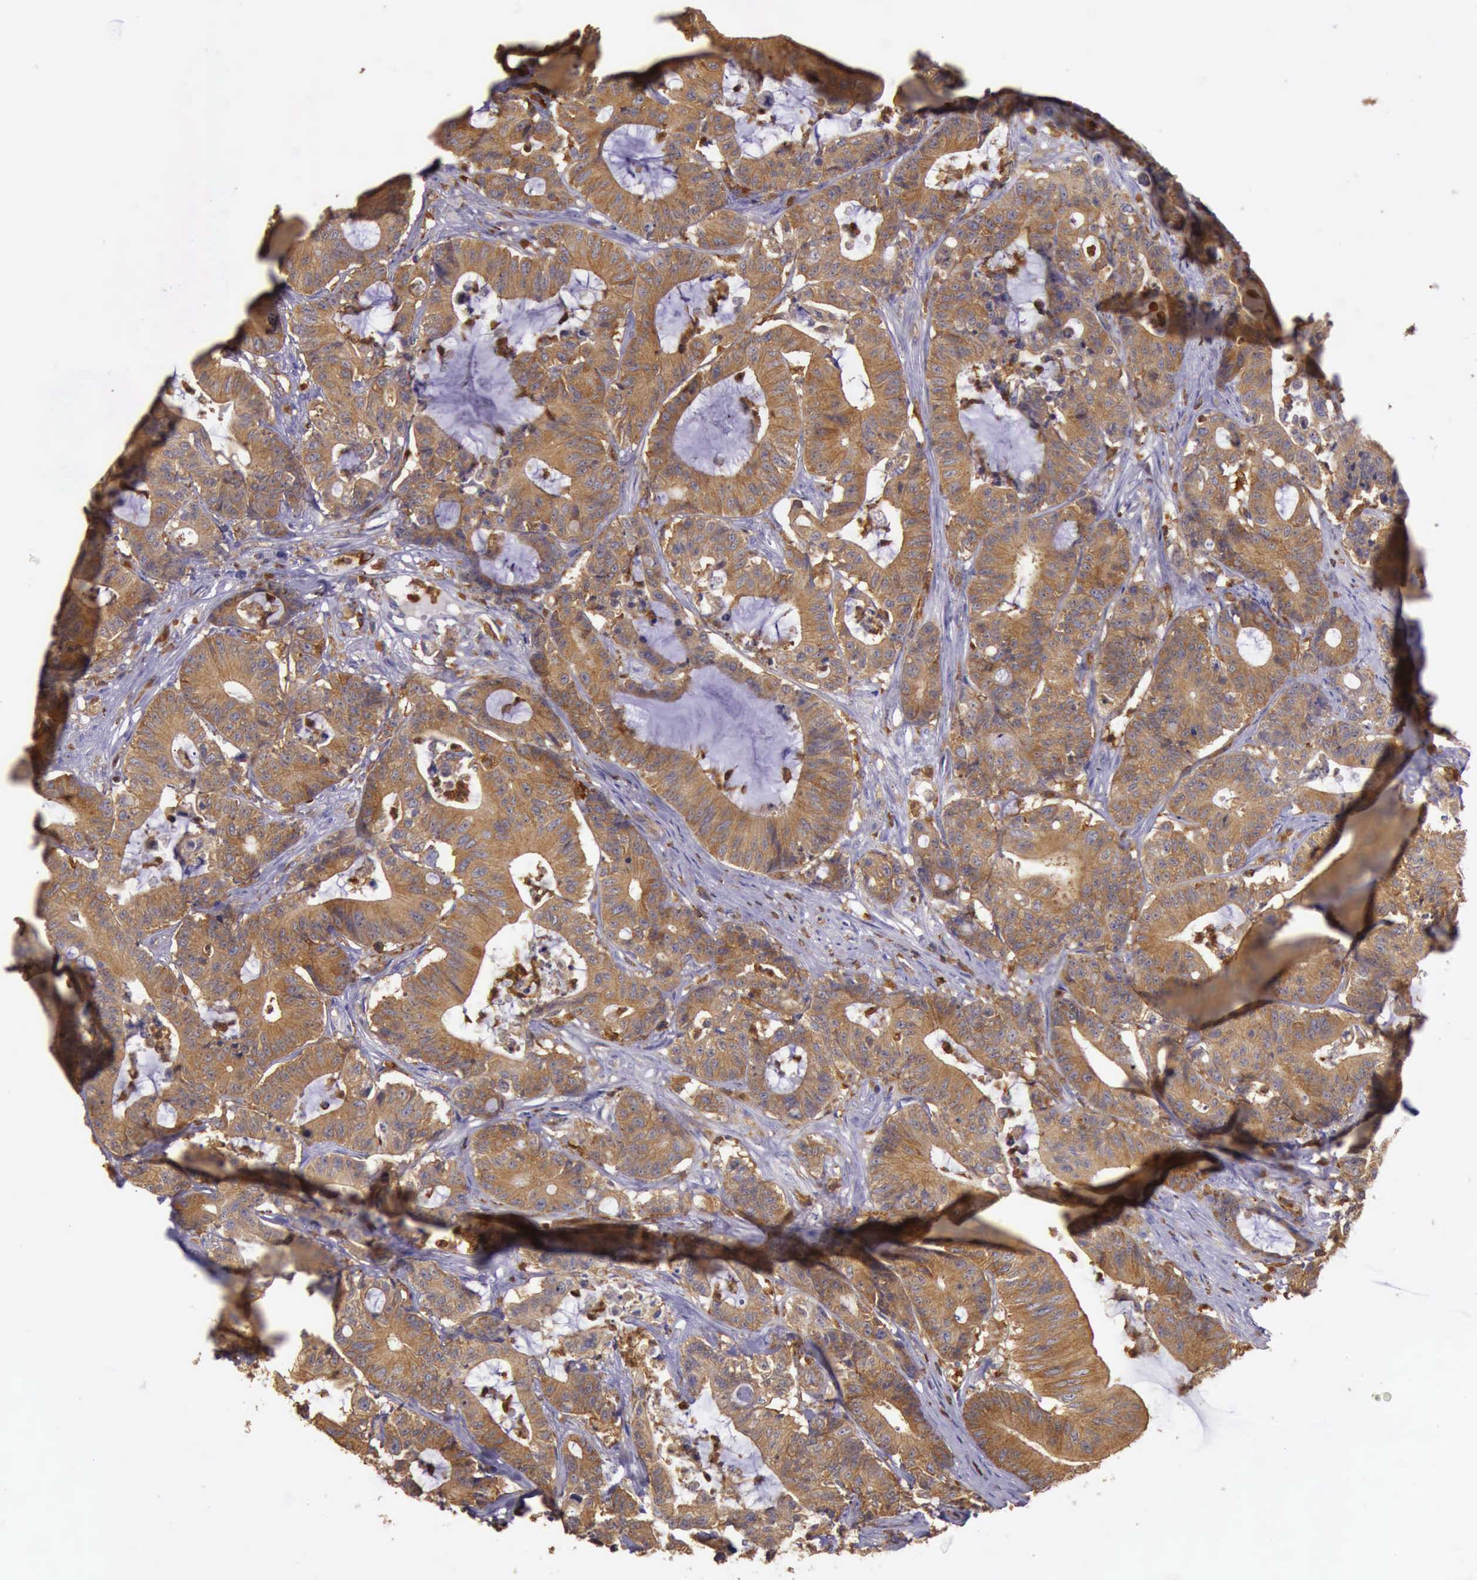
{"staining": {"intensity": "strong", "quantity": ">75%", "location": "cytoplasmic/membranous"}, "tissue": "colorectal cancer", "cell_type": "Tumor cells", "image_type": "cancer", "snomed": [{"axis": "morphology", "description": "Adenocarcinoma, NOS"}, {"axis": "topography", "description": "Colon"}], "caption": "Strong cytoplasmic/membranous positivity is identified in about >75% of tumor cells in adenocarcinoma (colorectal).", "gene": "ARHGAP4", "patient": {"sex": "female", "age": 84}}